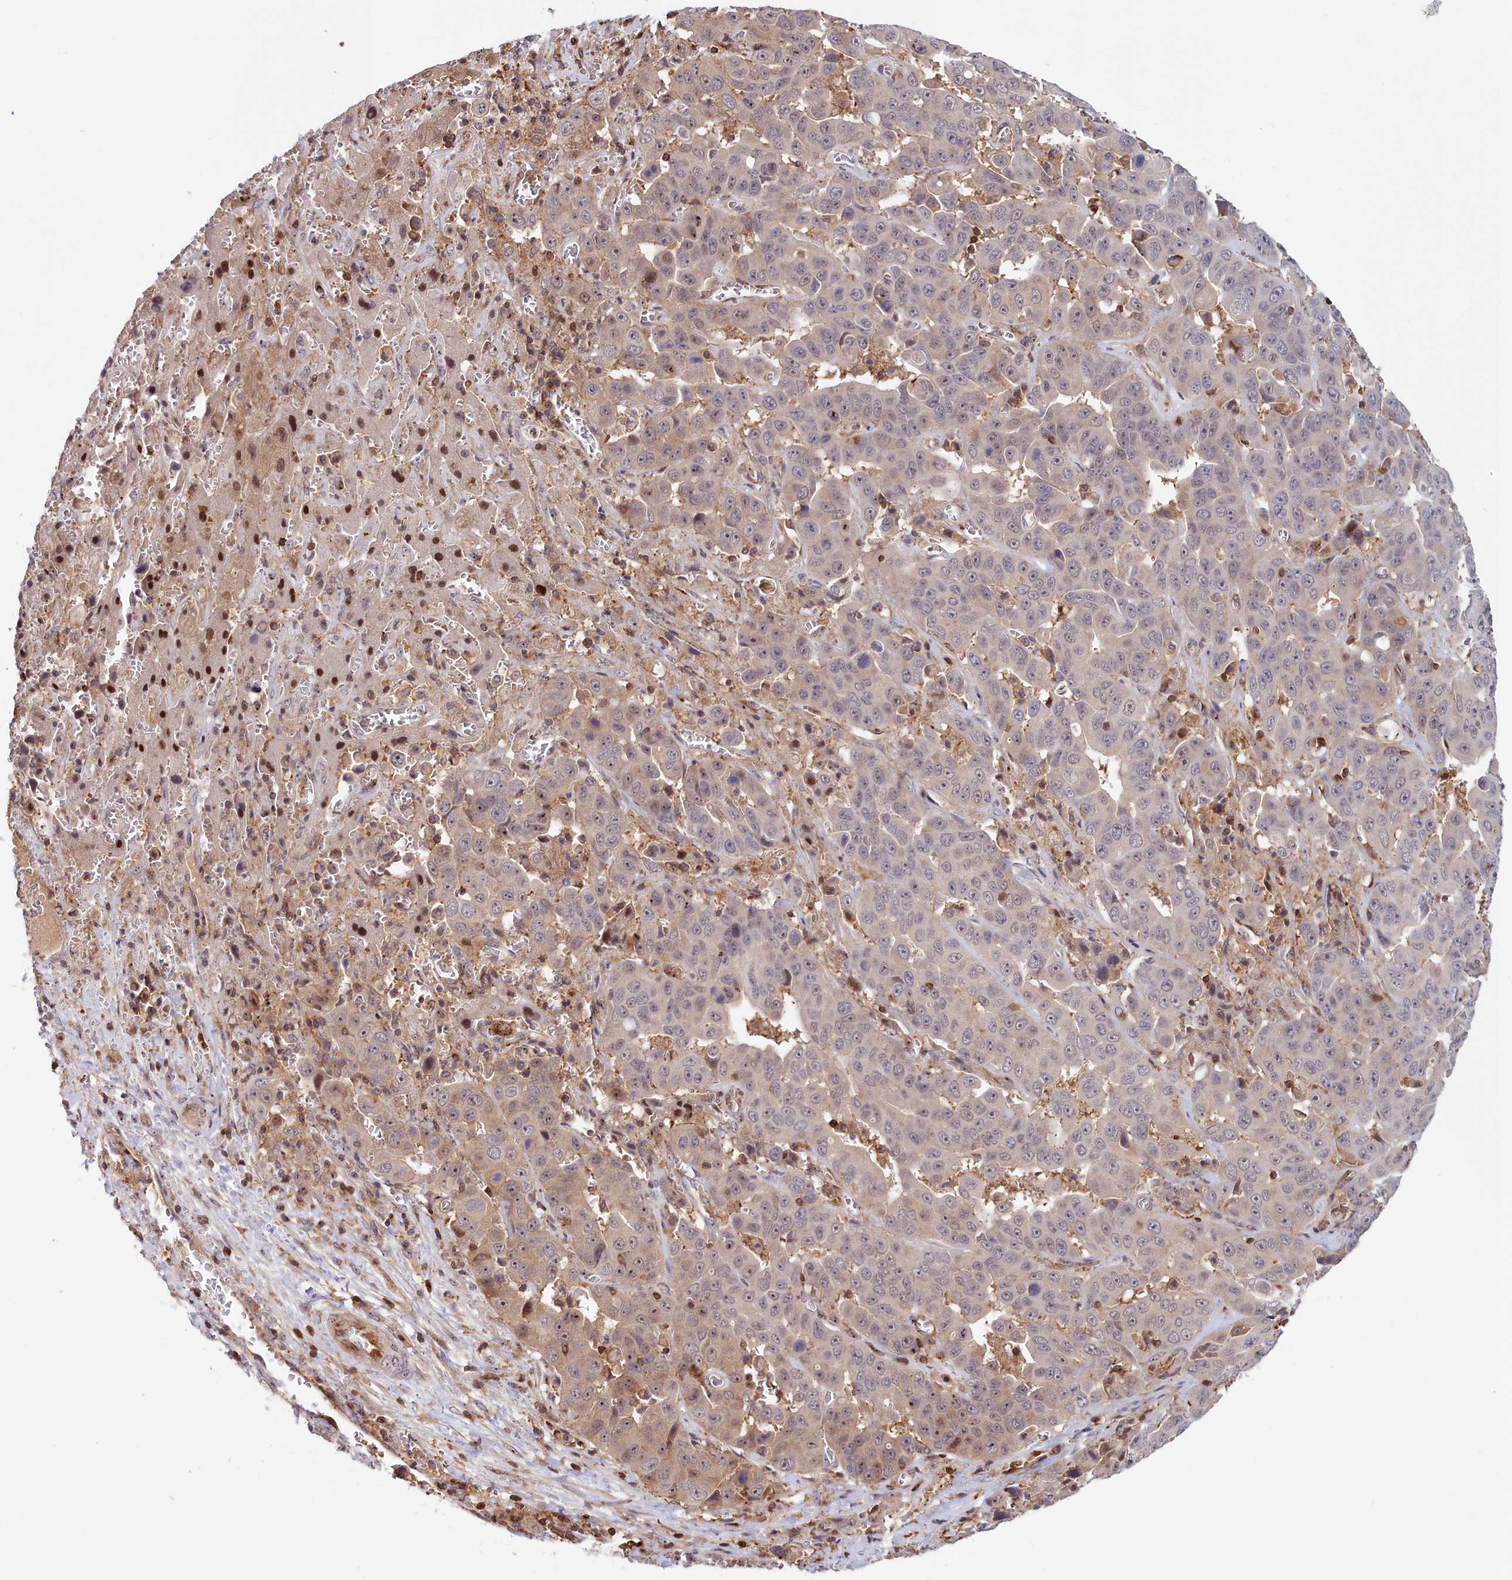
{"staining": {"intensity": "weak", "quantity": "25%-75%", "location": "cytoplasmic/membranous,nuclear"}, "tissue": "liver cancer", "cell_type": "Tumor cells", "image_type": "cancer", "snomed": [{"axis": "morphology", "description": "Cholangiocarcinoma"}, {"axis": "topography", "description": "Liver"}], "caption": "The image displays immunohistochemical staining of cholangiocarcinoma (liver). There is weak cytoplasmic/membranous and nuclear expression is present in approximately 25%-75% of tumor cells.", "gene": "NEURL4", "patient": {"sex": "female", "age": 52}}